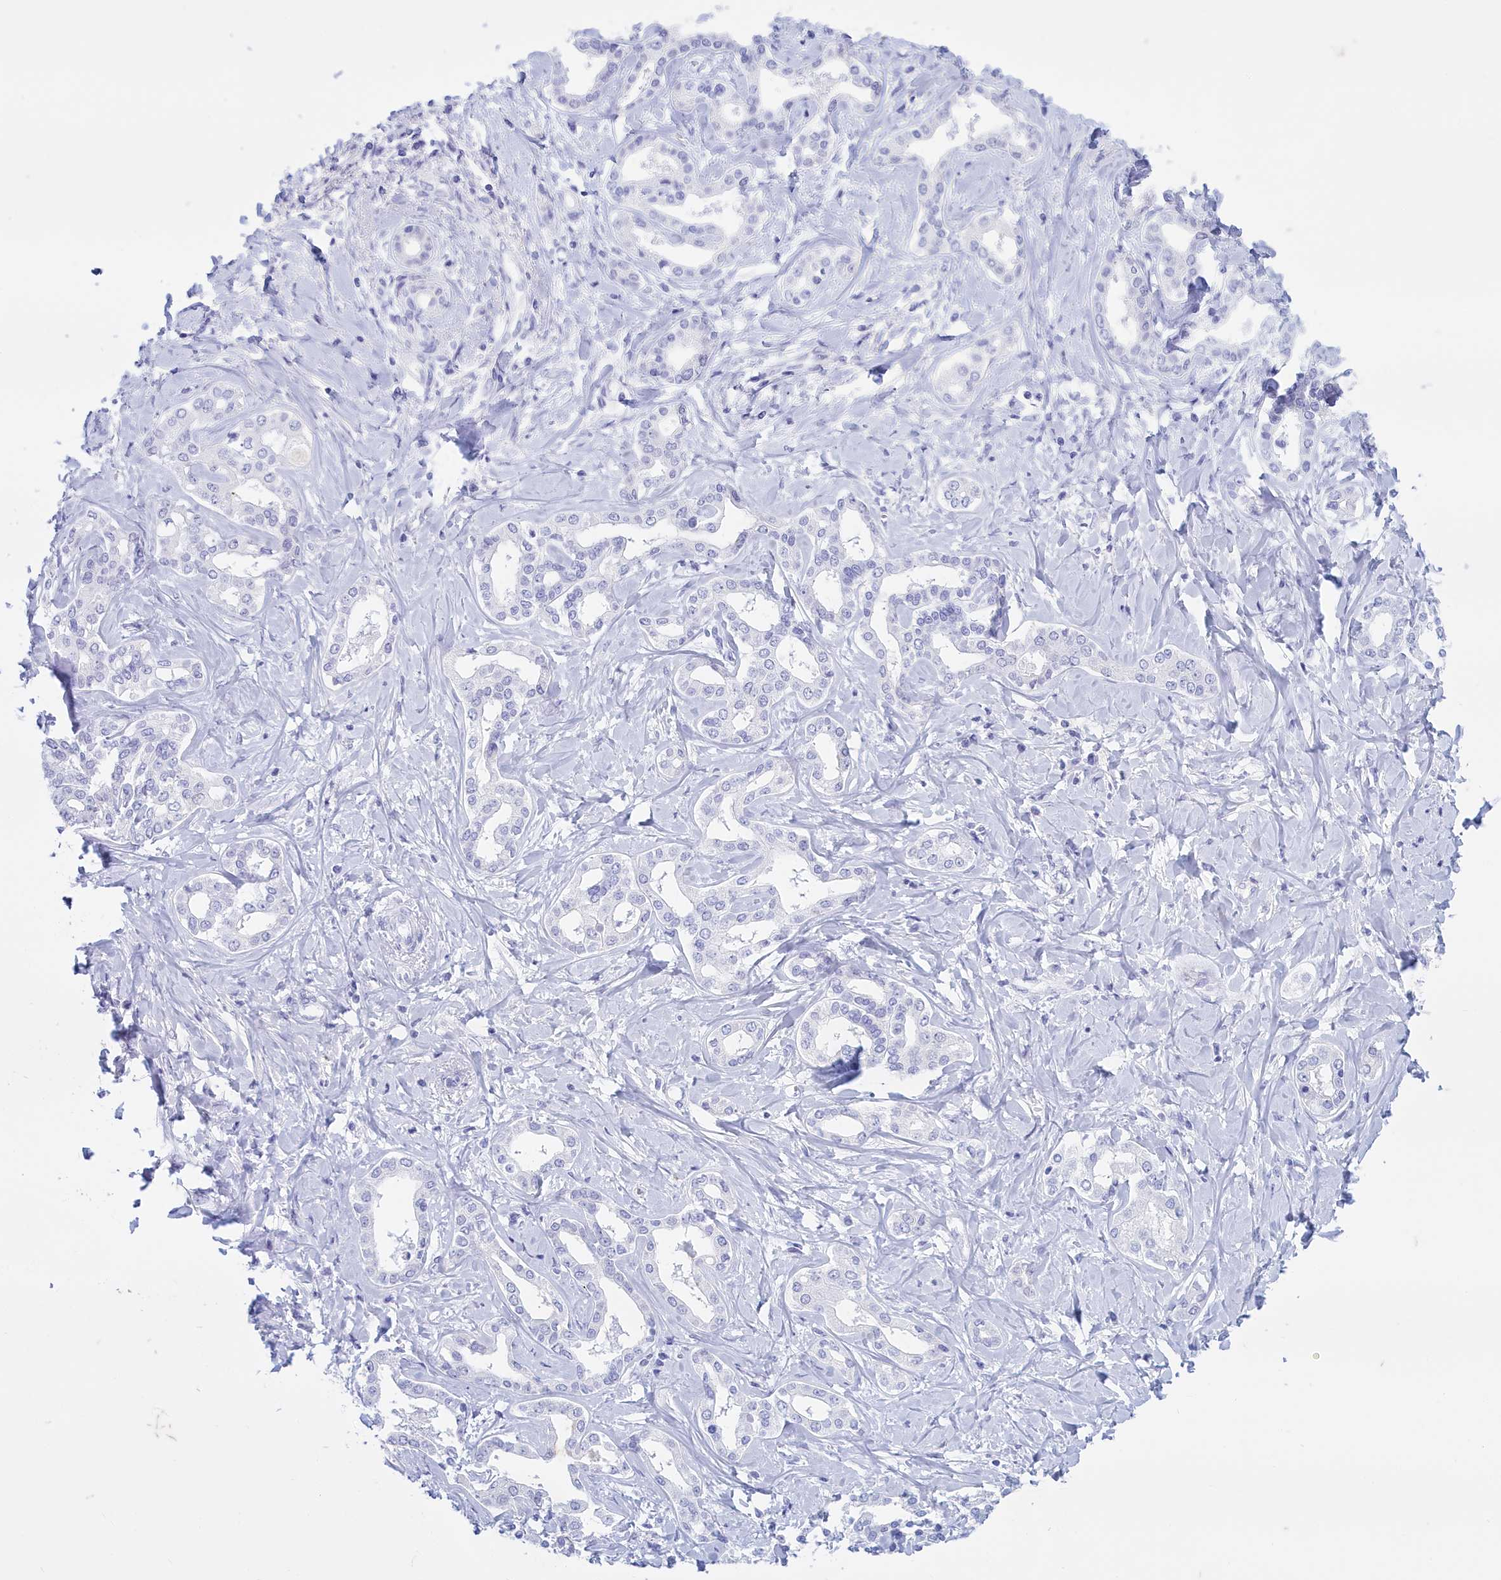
{"staining": {"intensity": "negative", "quantity": "none", "location": "none"}, "tissue": "liver cancer", "cell_type": "Tumor cells", "image_type": "cancer", "snomed": [{"axis": "morphology", "description": "Cholangiocarcinoma"}, {"axis": "topography", "description": "Liver"}], "caption": "Immunohistochemical staining of human cholangiocarcinoma (liver) displays no significant positivity in tumor cells.", "gene": "TMEM97", "patient": {"sex": "female", "age": 77}}